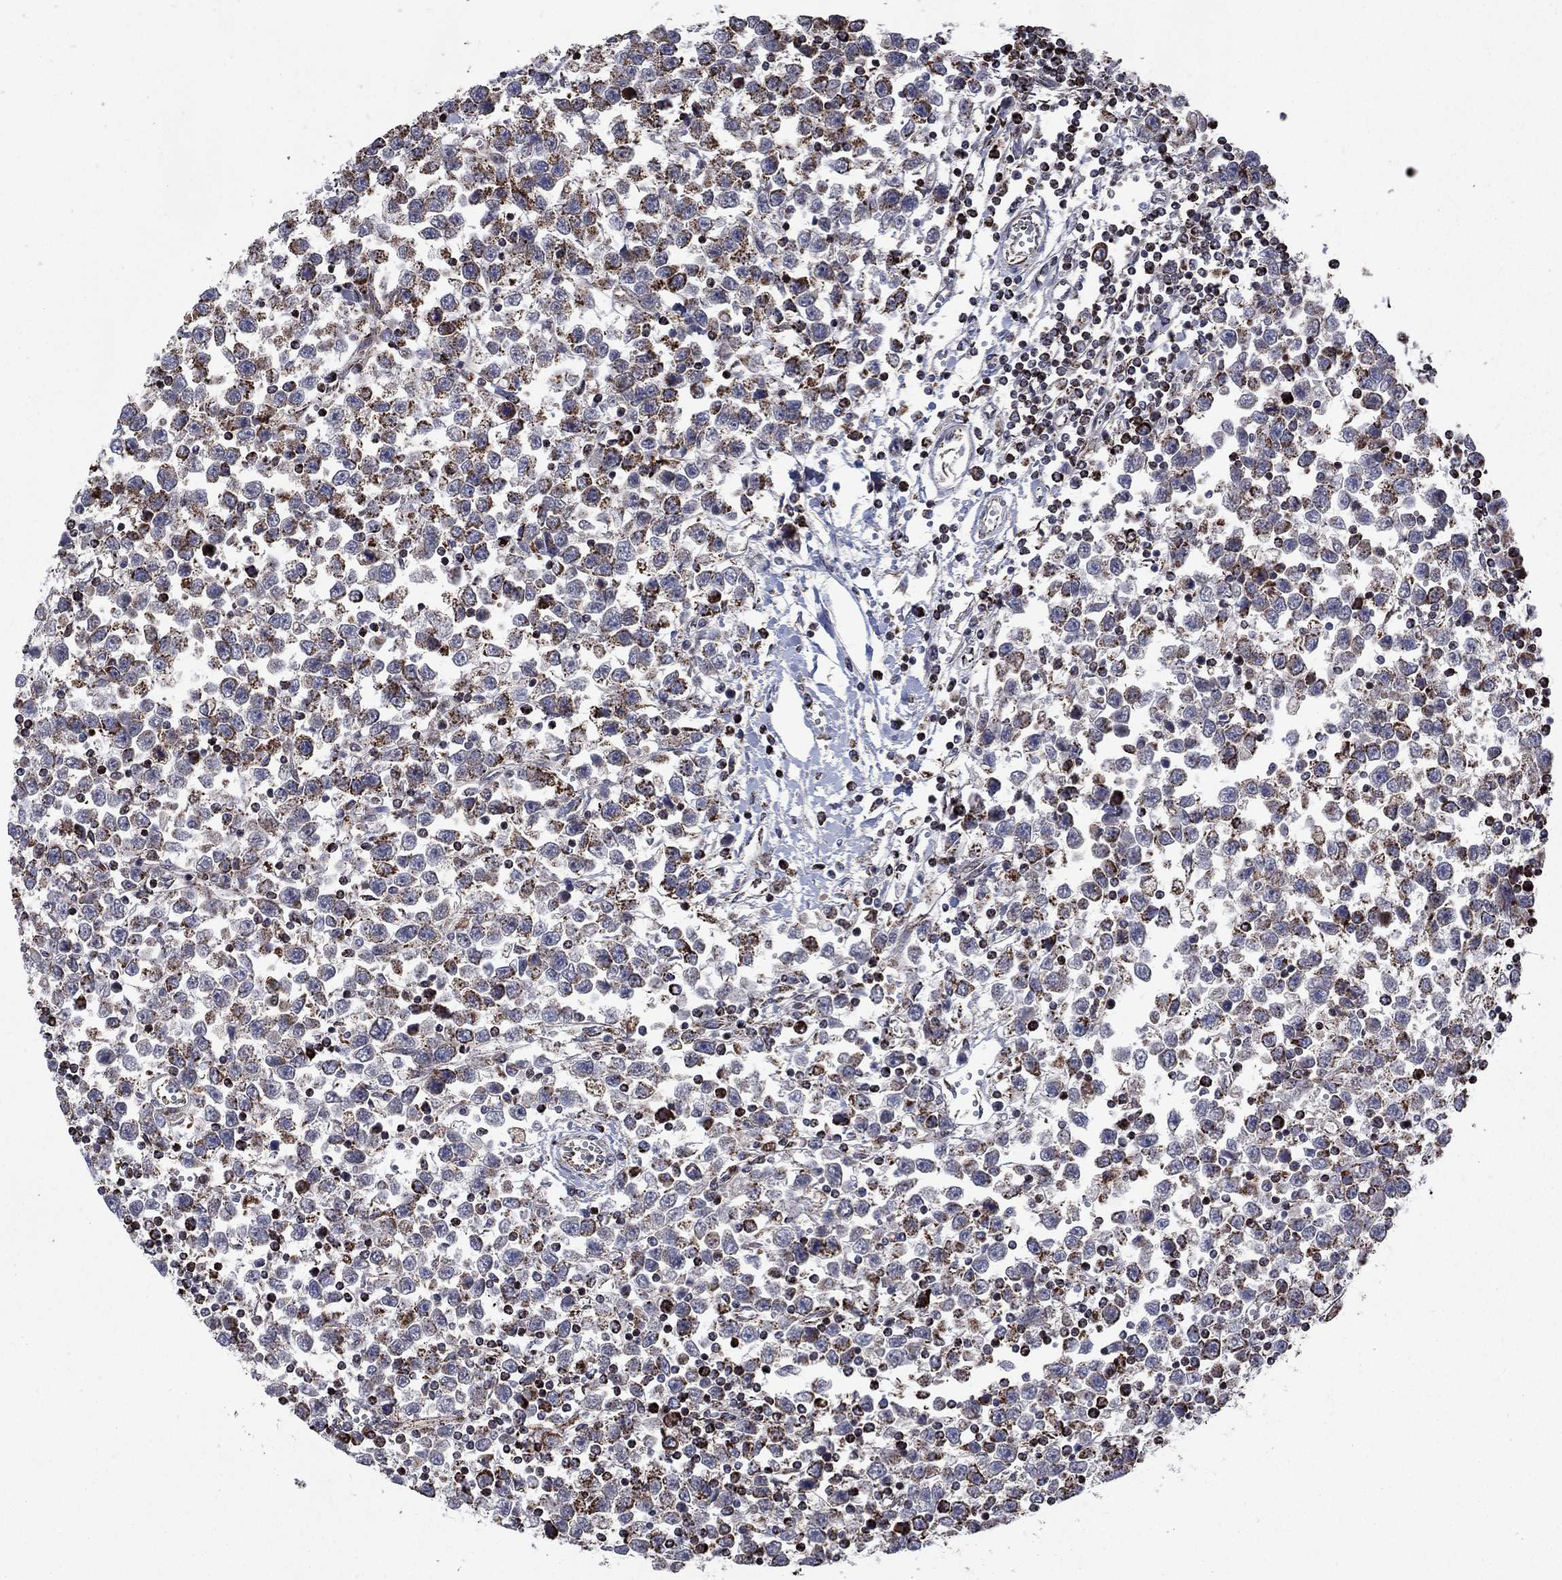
{"staining": {"intensity": "strong", "quantity": "<25%", "location": "cytoplasmic/membranous"}, "tissue": "testis cancer", "cell_type": "Tumor cells", "image_type": "cancer", "snomed": [{"axis": "morphology", "description": "Seminoma, NOS"}, {"axis": "topography", "description": "Testis"}], "caption": "High-power microscopy captured an immunohistochemistry (IHC) histopathology image of testis seminoma, revealing strong cytoplasmic/membranous expression in about <25% of tumor cells. The staining was performed using DAB, with brown indicating positive protein expression. Nuclei are stained blue with hematoxylin.", "gene": "MOAP1", "patient": {"sex": "male", "age": 34}}